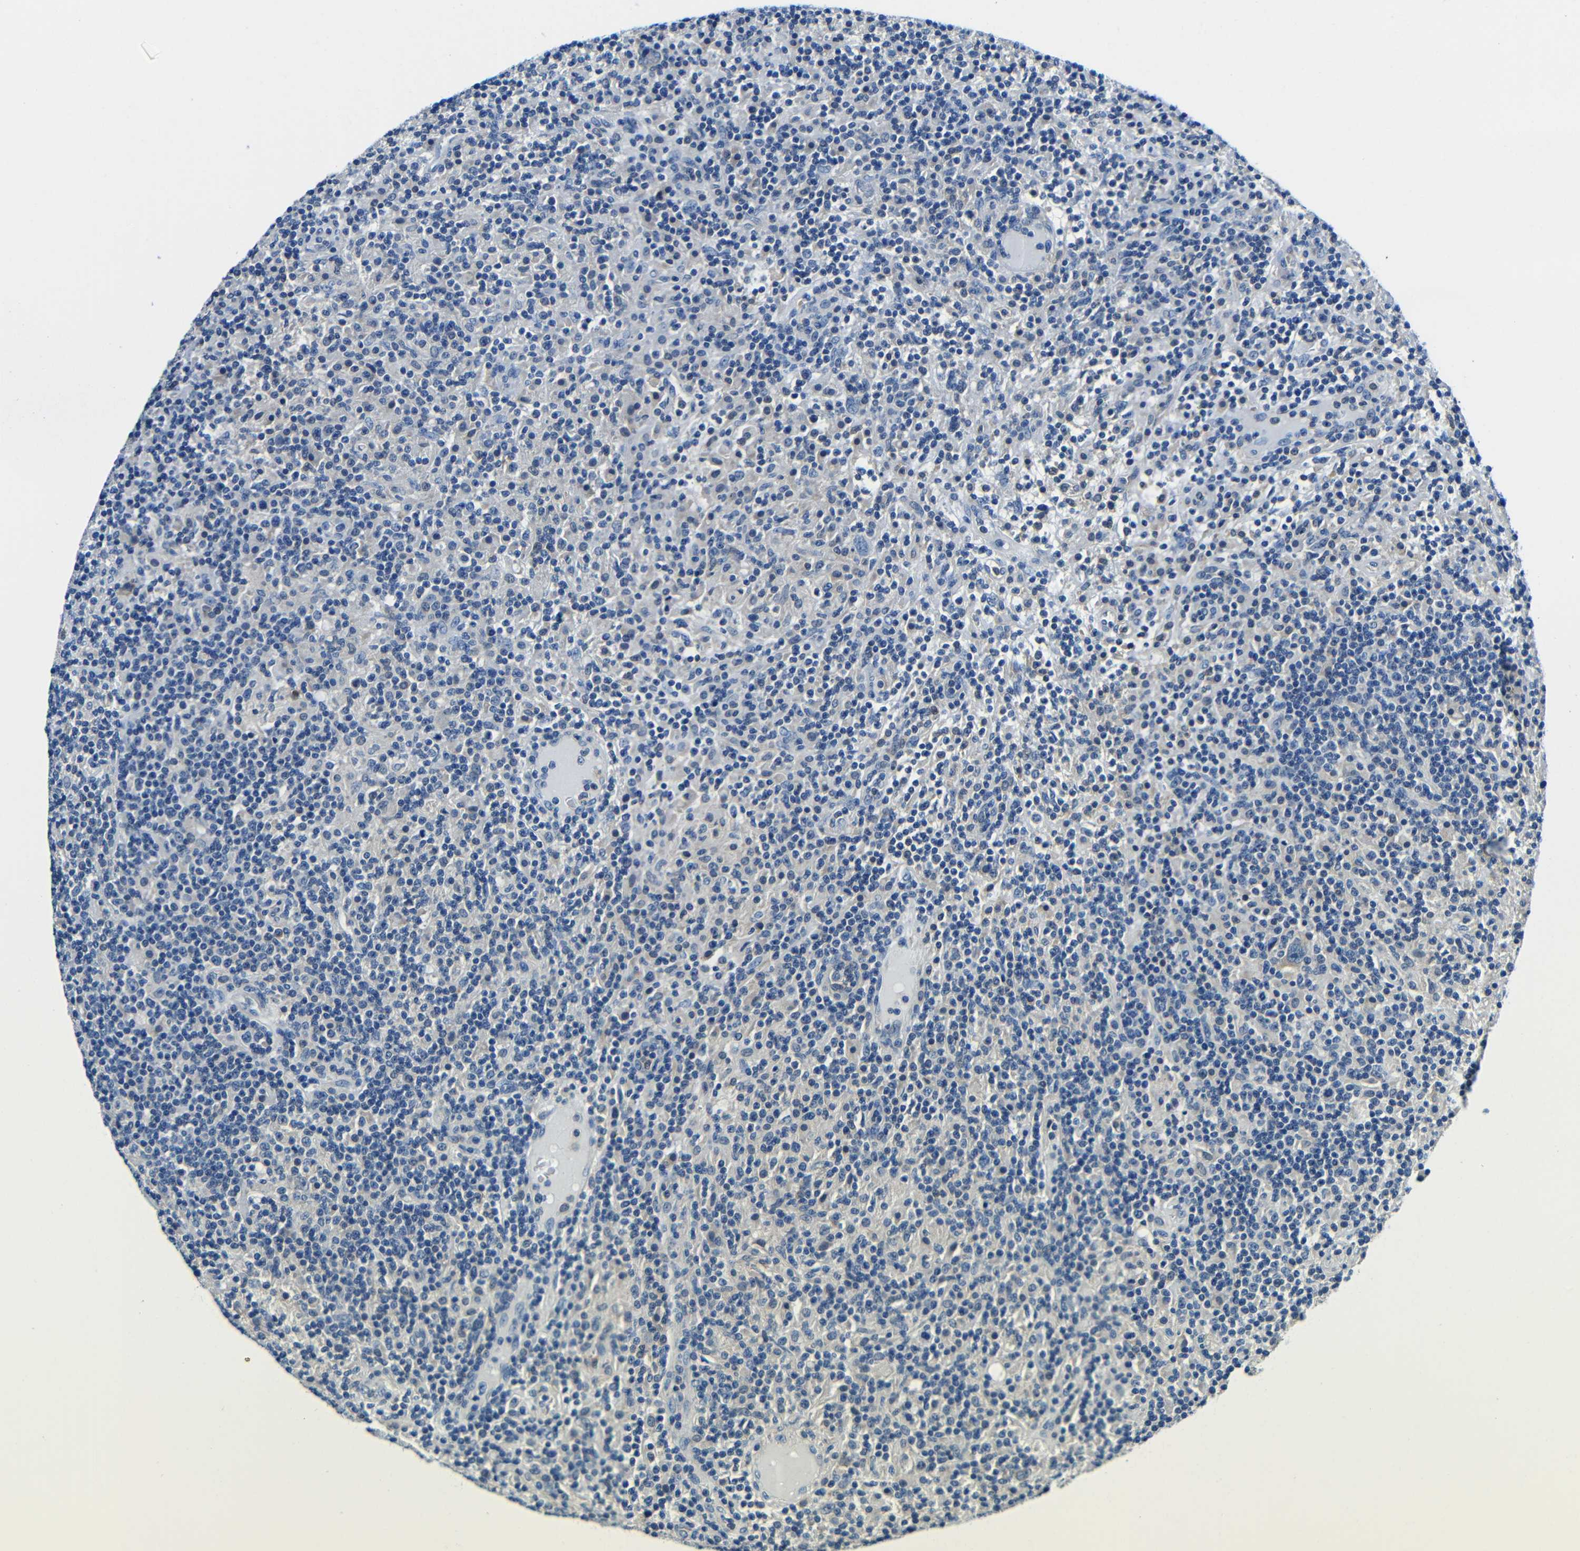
{"staining": {"intensity": "negative", "quantity": "none", "location": "none"}, "tissue": "lymphoma", "cell_type": "Tumor cells", "image_type": "cancer", "snomed": [{"axis": "morphology", "description": "Hodgkin's disease, NOS"}, {"axis": "topography", "description": "Lymph node"}], "caption": "The immunohistochemistry (IHC) histopathology image has no significant positivity in tumor cells of lymphoma tissue.", "gene": "ADAP1", "patient": {"sex": "male", "age": 70}}